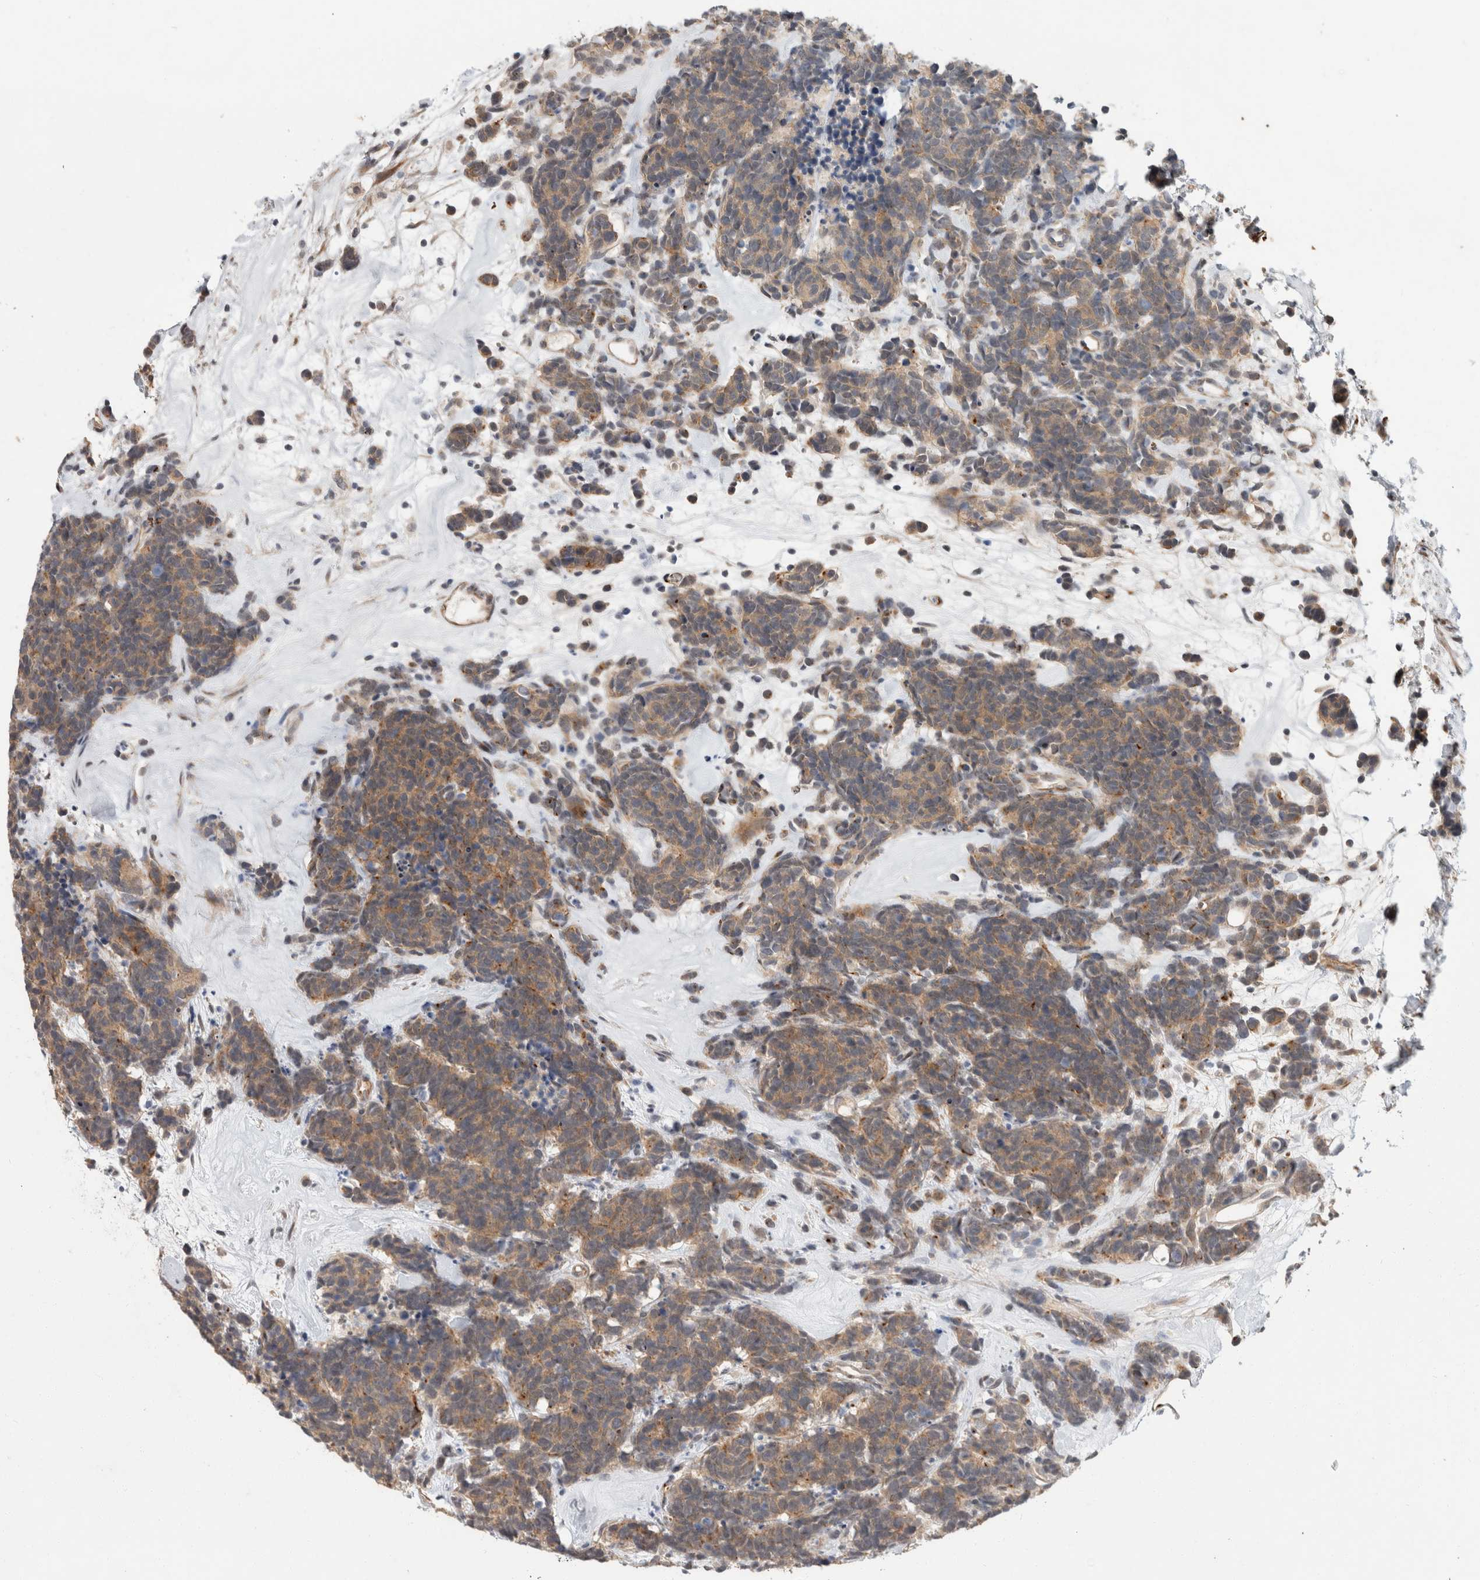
{"staining": {"intensity": "weak", "quantity": ">75%", "location": "cytoplasmic/membranous"}, "tissue": "carcinoid", "cell_type": "Tumor cells", "image_type": "cancer", "snomed": [{"axis": "morphology", "description": "Carcinoma, NOS"}, {"axis": "morphology", "description": "Carcinoid, malignant, NOS"}, {"axis": "topography", "description": "Urinary bladder"}], "caption": "A low amount of weak cytoplasmic/membranous positivity is identified in approximately >75% of tumor cells in malignant carcinoid tissue. The protein is shown in brown color, while the nuclei are stained blue.", "gene": "CRISPLD1", "patient": {"sex": "male", "age": 57}}